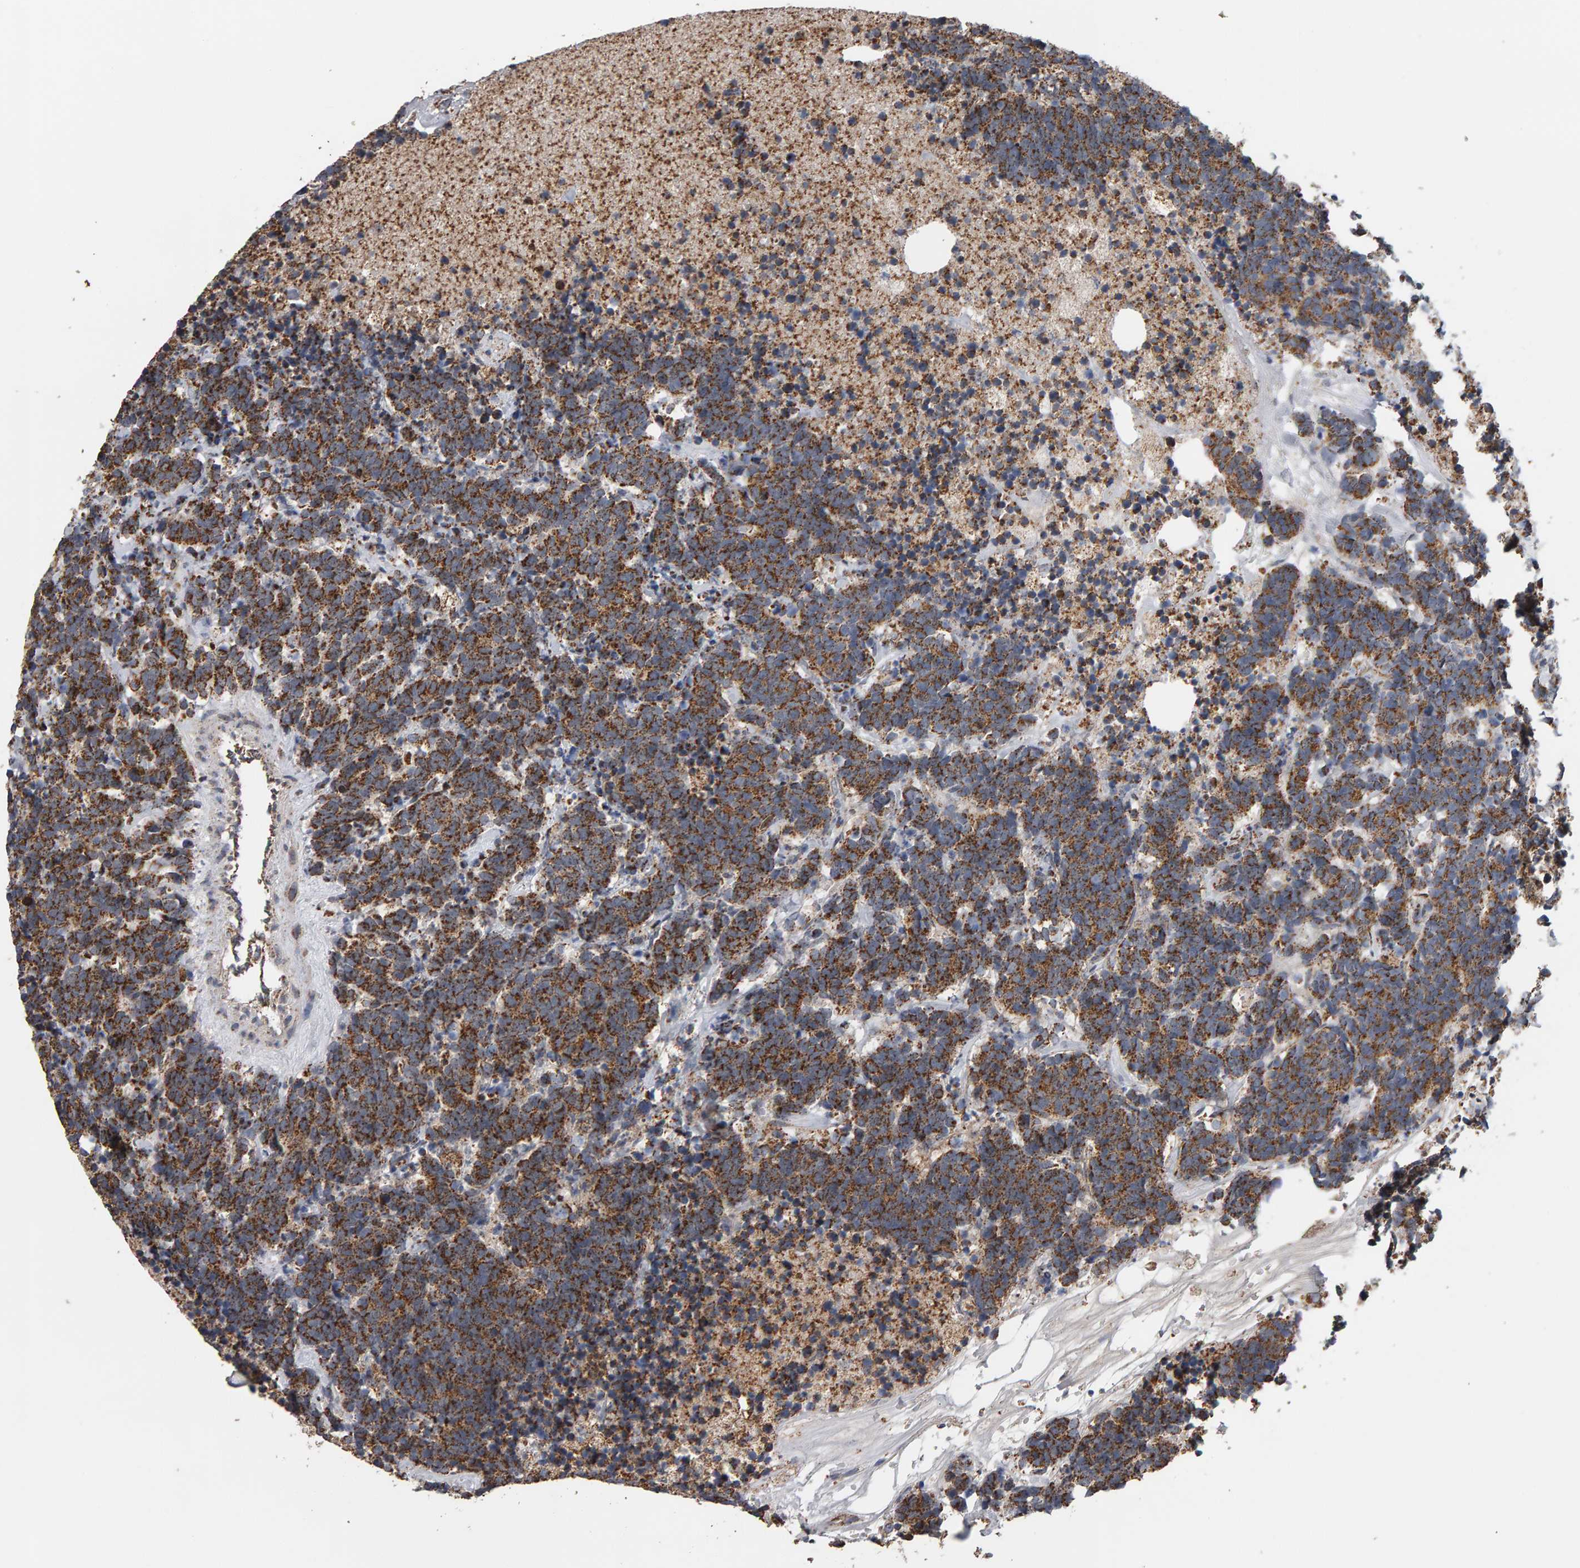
{"staining": {"intensity": "moderate", "quantity": ">75%", "location": "cytoplasmic/membranous"}, "tissue": "carcinoid", "cell_type": "Tumor cells", "image_type": "cancer", "snomed": [{"axis": "morphology", "description": "Carcinoma, NOS"}, {"axis": "morphology", "description": "Carcinoid, malignant, NOS"}, {"axis": "topography", "description": "Urinary bladder"}], "caption": "Carcinoma stained with a brown dye displays moderate cytoplasmic/membranous positive expression in approximately >75% of tumor cells.", "gene": "TOM1L1", "patient": {"sex": "male", "age": 57}}